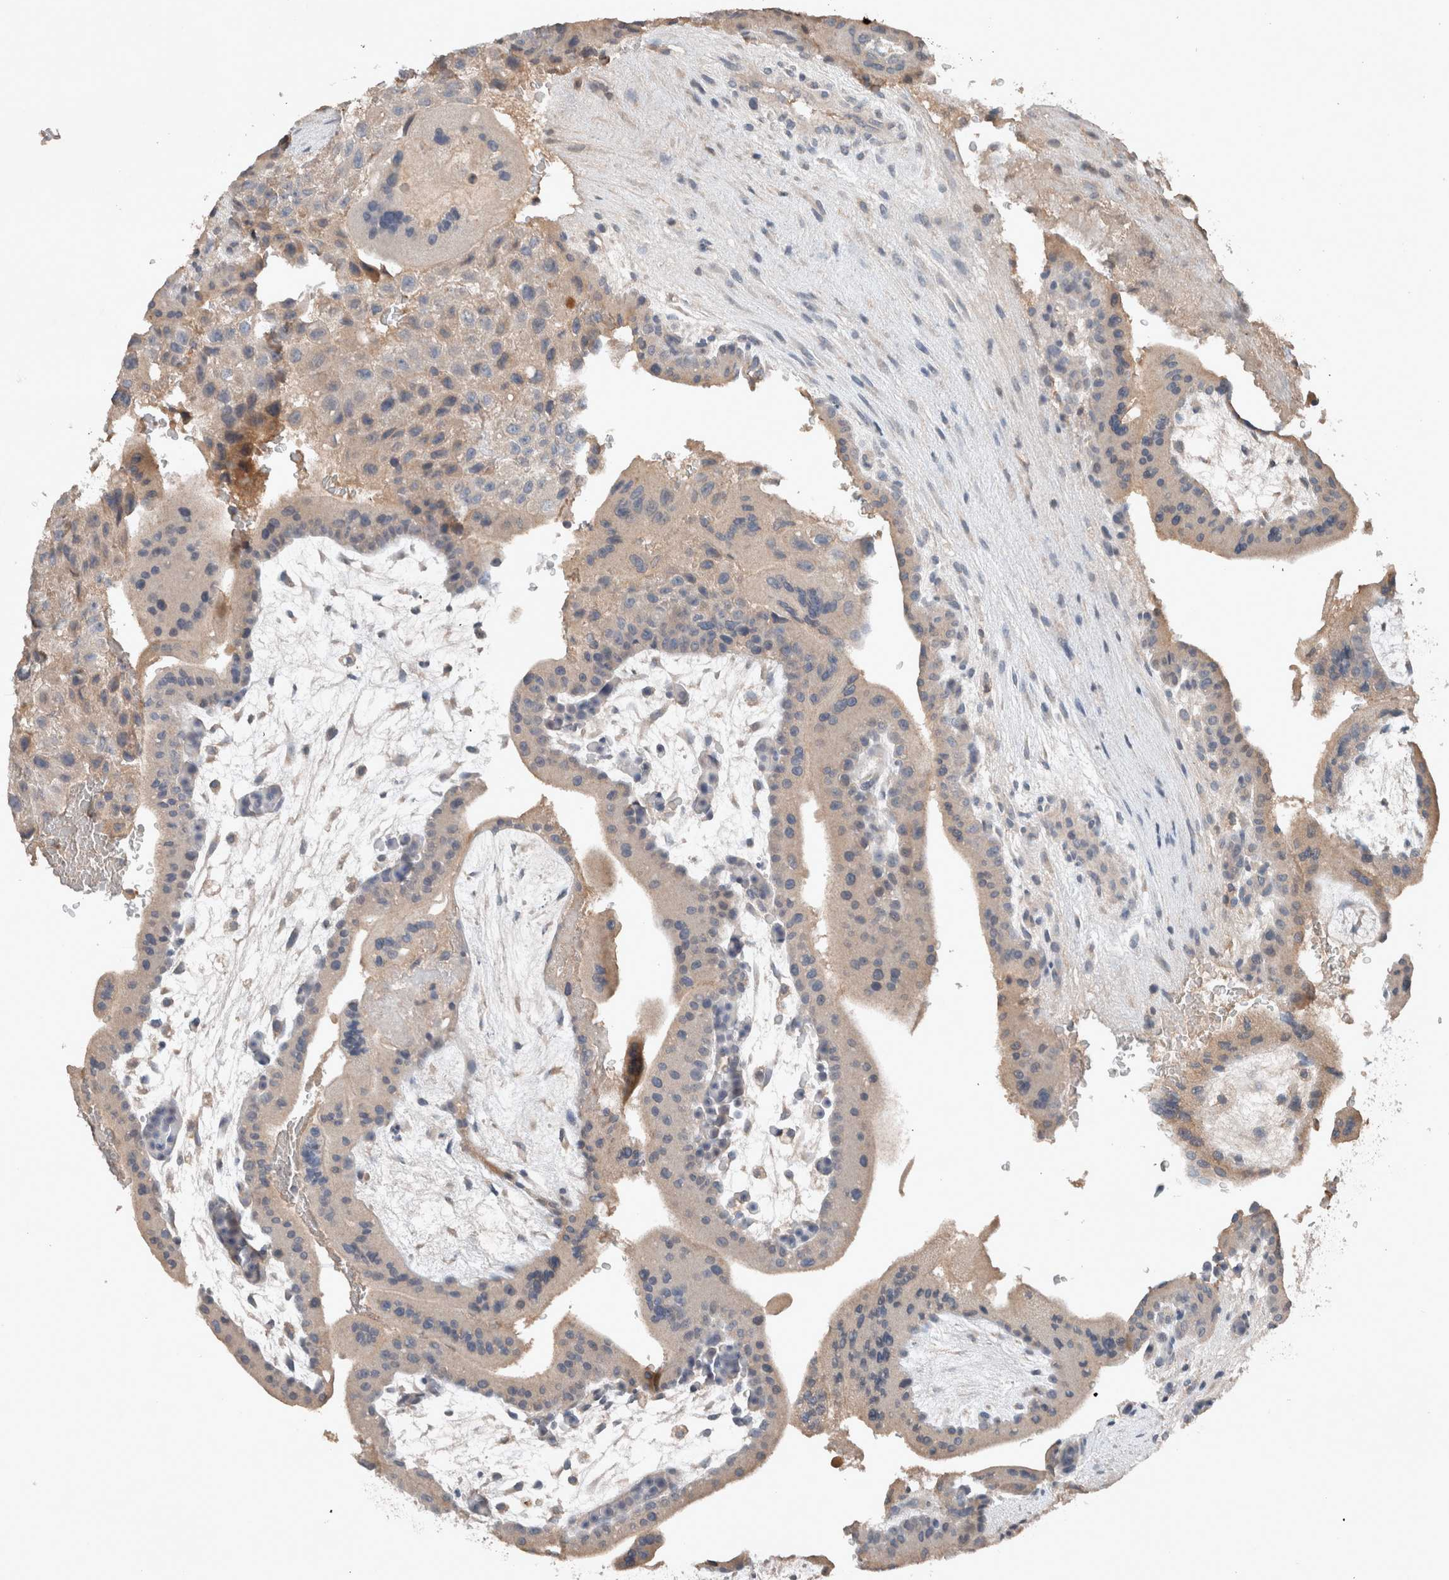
{"staining": {"intensity": "negative", "quantity": "none", "location": "none"}, "tissue": "placenta", "cell_type": "Decidual cells", "image_type": "normal", "snomed": [{"axis": "morphology", "description": "Normal tissue, NOS"}, {"axis": "topography", "description": "Placenta"}], "caption": "Decidual cells show no significant protein positivity in normal placenta. (DAB immunohistochemistry (IHC) with hematoxylin counter stain).", "gene": "UGCG", "patient": {"sex": "female", "age": 35}}